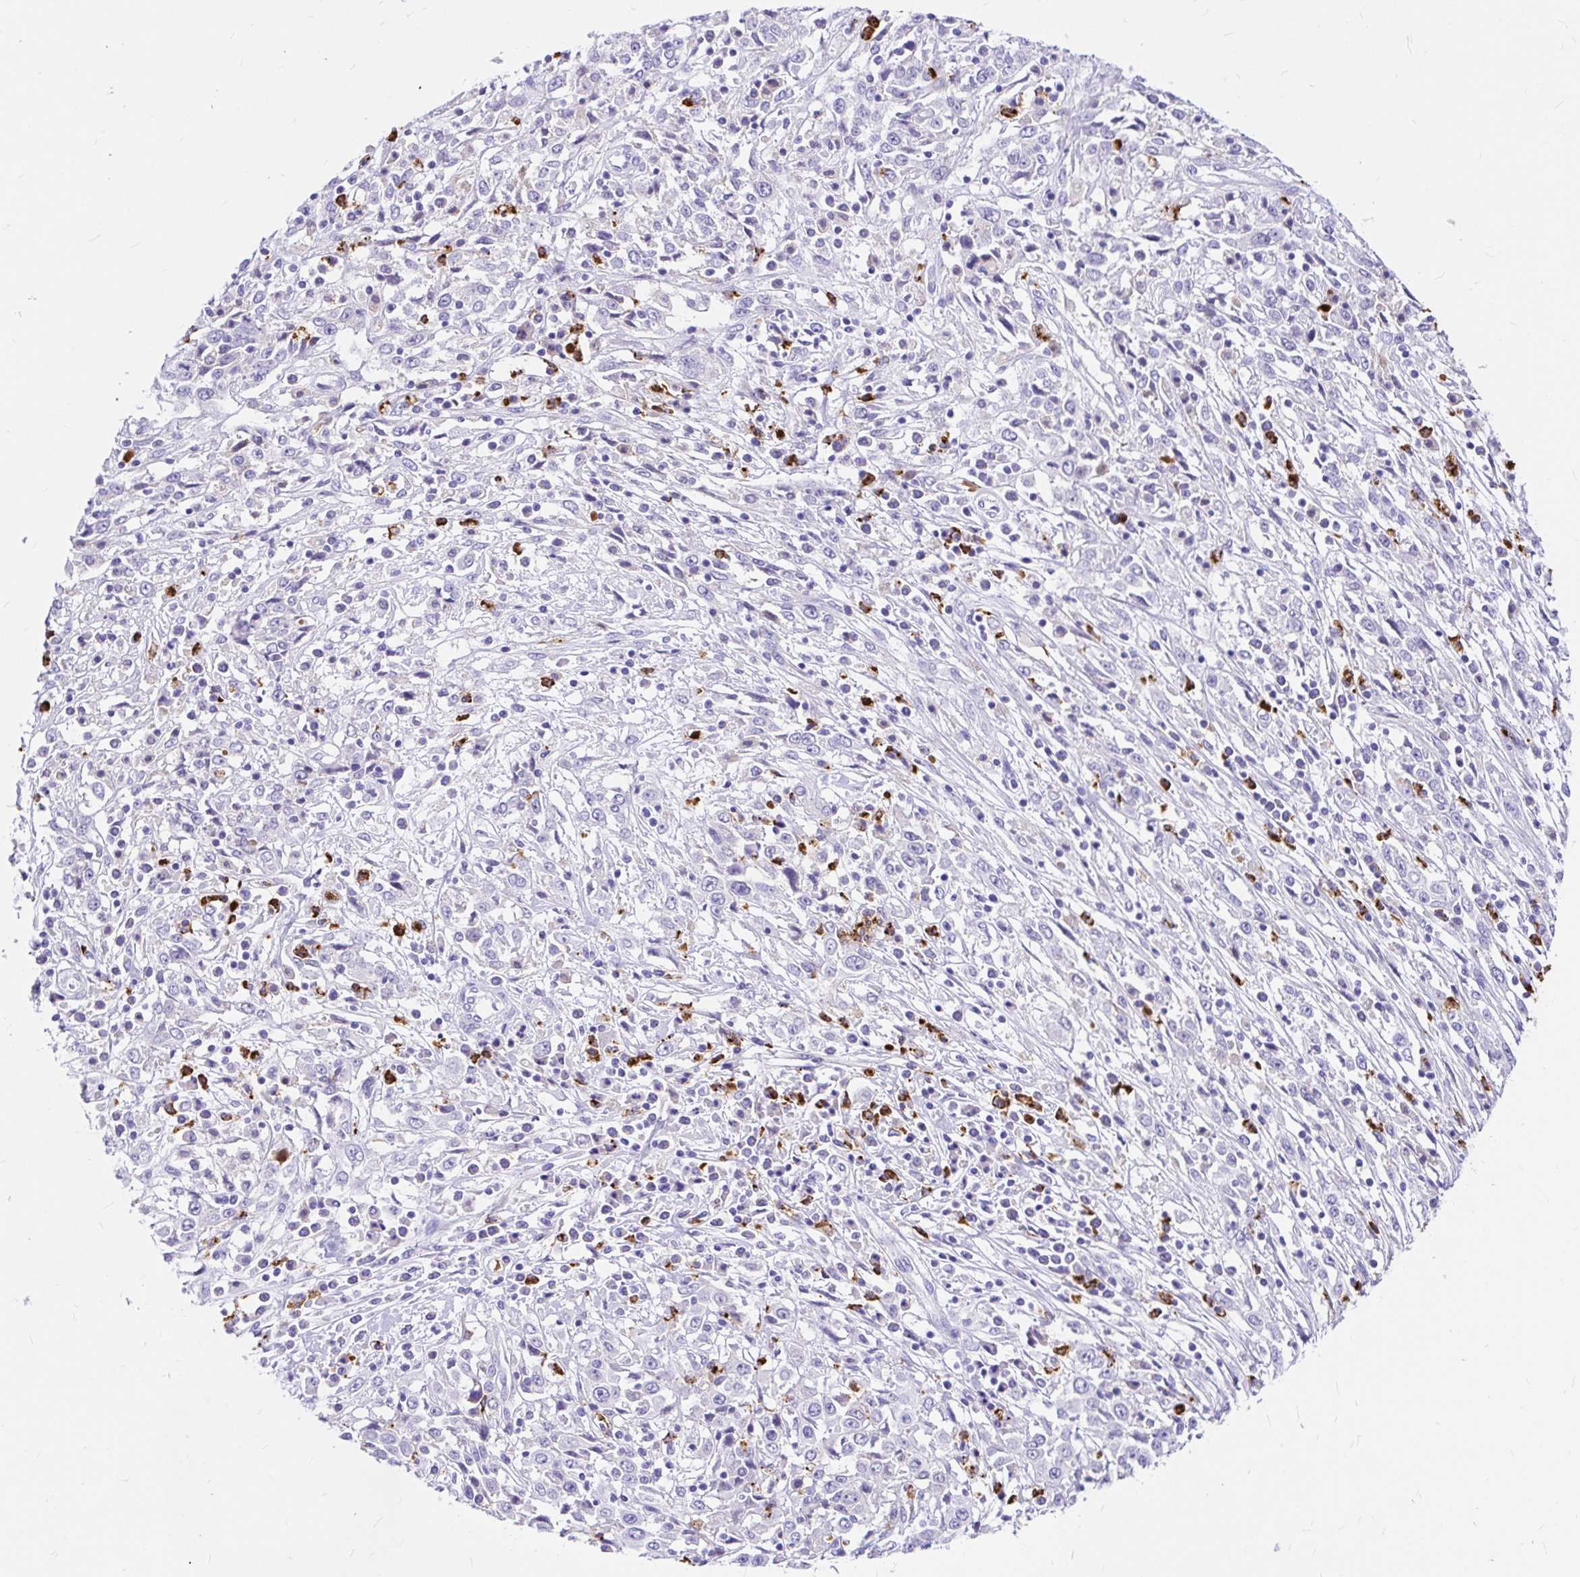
{"staining": {"intensity": "negative", "quantity": "none", "location": "none"}, "tissue": "cervical cancer", "cell_type": "Tumor cells", "image_type": "cancer", "snomed": [{"axis": "morphology", "description": "Adenocarcinoma, NOS"}, {"axis": "topography", "description": "Cervix"}], "caption": "Immunohistochemistry image of neoplastic tissue: cervical cancer (adenocarcinoma) stained with DAB reveals no significant protein staining in tumor cells.", "gene": "CLEC1B", "patient": {"sex": "female", "age": 40}}